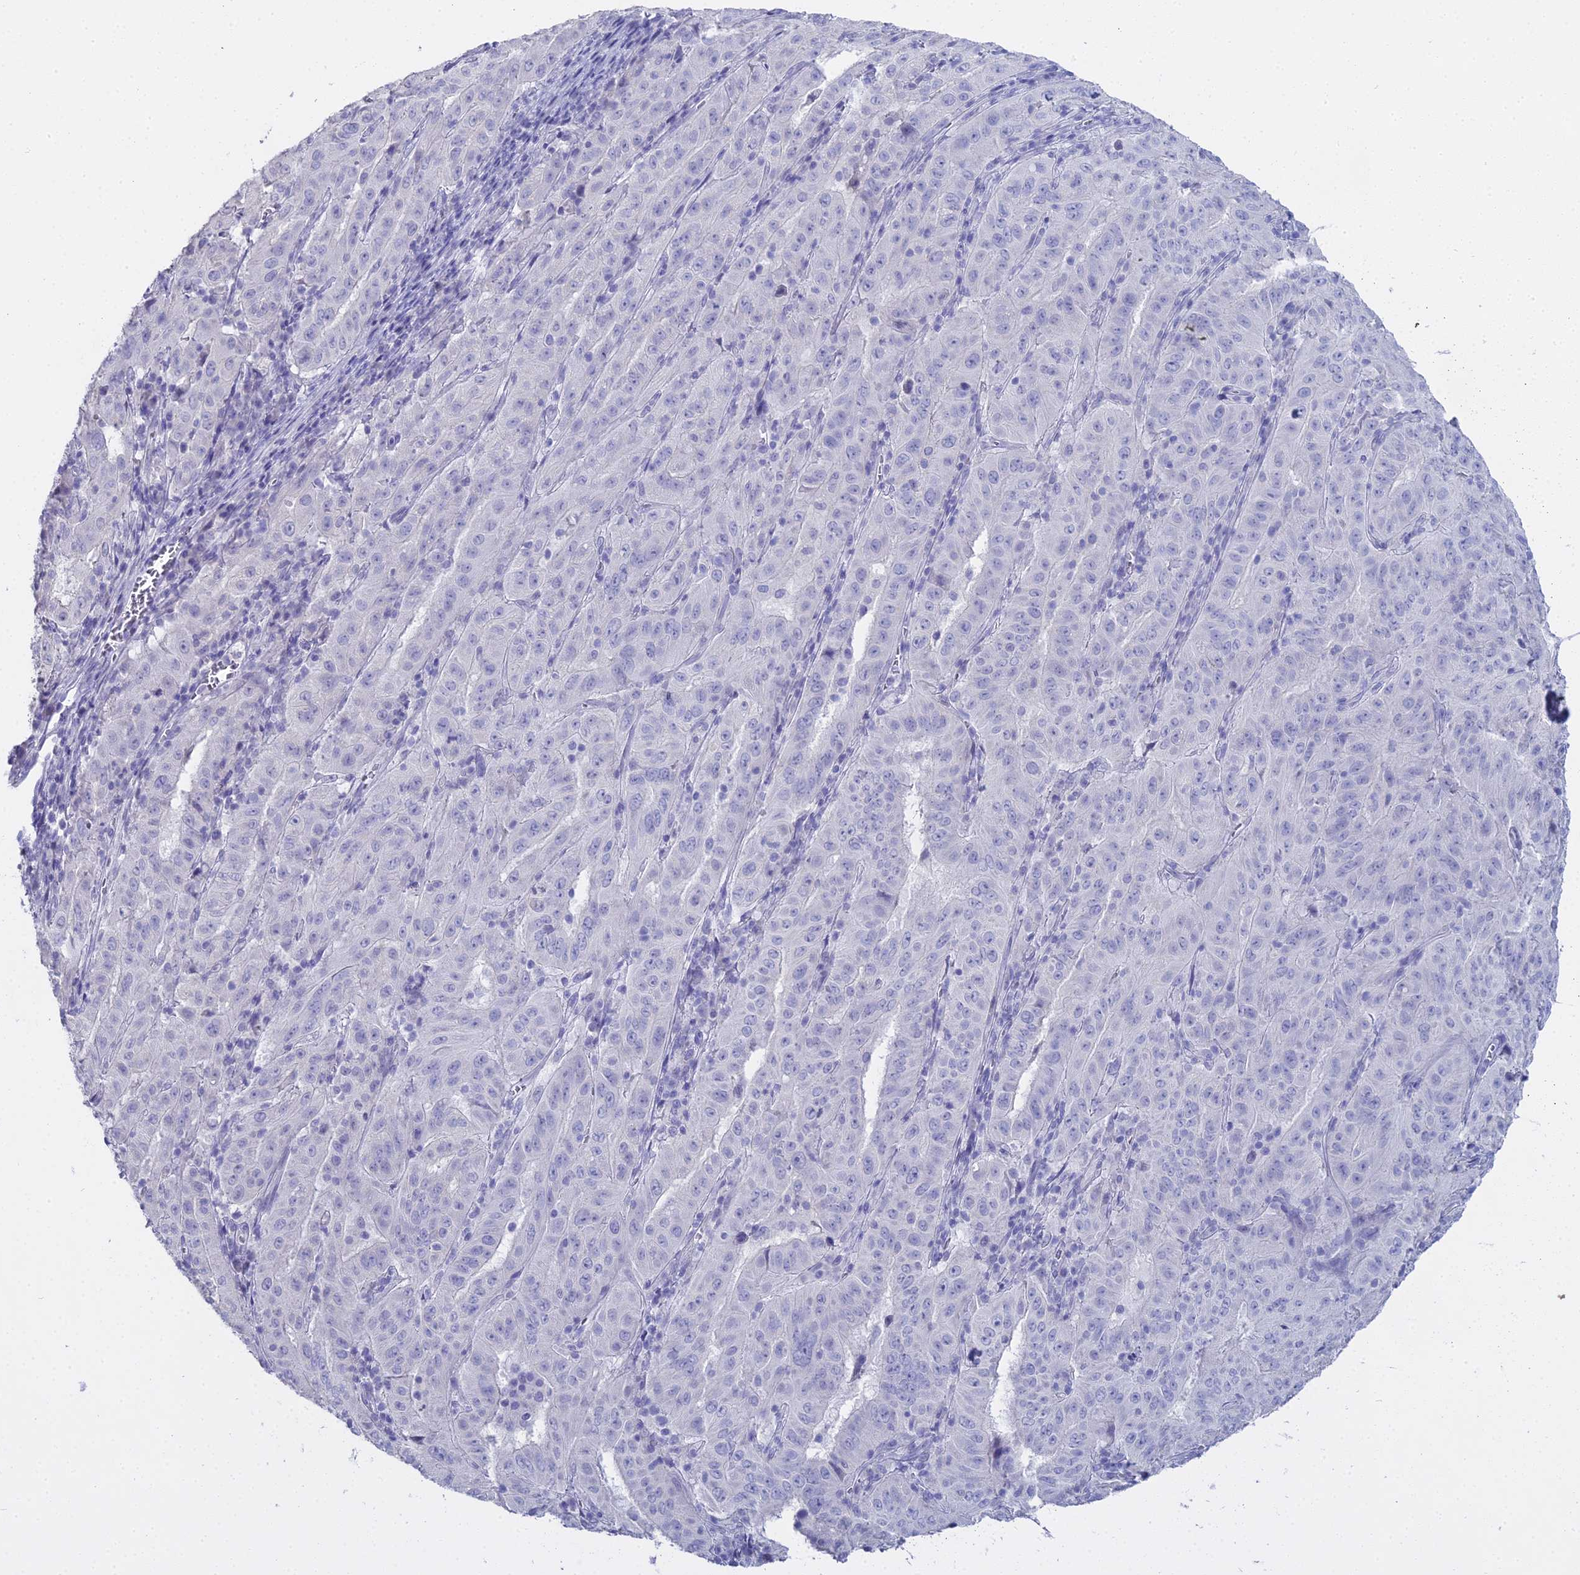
{"staining": {"intensity": "negative", "quantity": "none", "location": "none"}, "tissue": "pancreatic cancer", "cell_type": "Tumor cells", "image_type": "cancer", "snomed": [{"axis": "morphology", "description": "Adenocarcinoma, NOS"}, {"axis": "topography", "description": "Pancreas"}], "caption": "Photomicrograph shows no protein expression in tumor cells of adenocarcinoma (pancreatic) tissue.", "gene": "S100A7", "patient": {"sex": "male", "age": 63}}